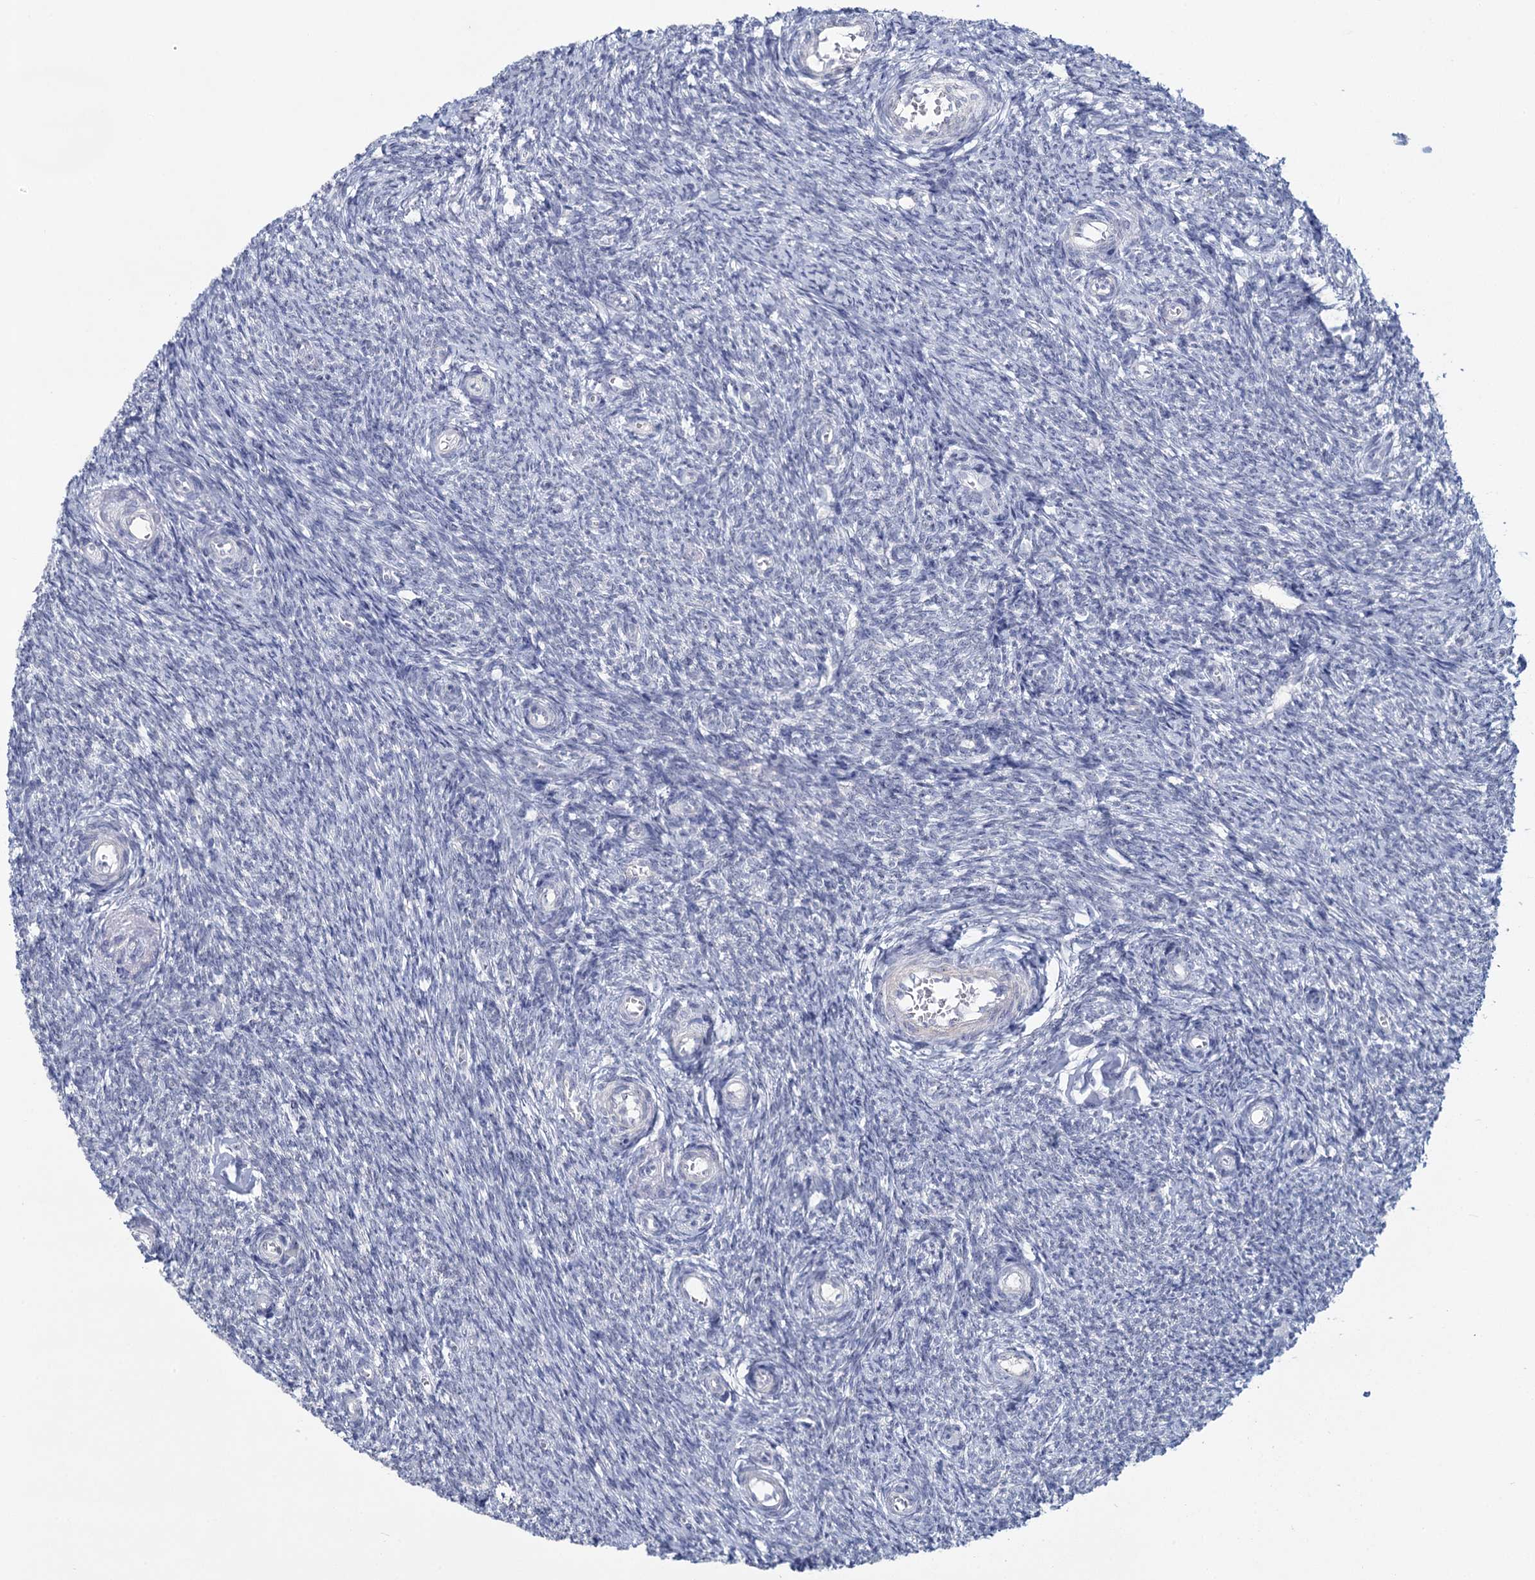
{"staining": {"intensity": "negative", "quantity": "none", "location": "none"}, "tissue": "ovary", "cell_type": "Ovarian stroma cells", "image_type": "normal", "snomed": [{"axis": "morphology", "description": "Normal tissue, NOS"}, {"axis": "topography", "description": "Ovary"}], "caption": "Micrograph shows no significant protein expression in ovarian stroma cells of normal ovary.", "gene": "SFN", "patient": {"sex": "female", "age": 44}}